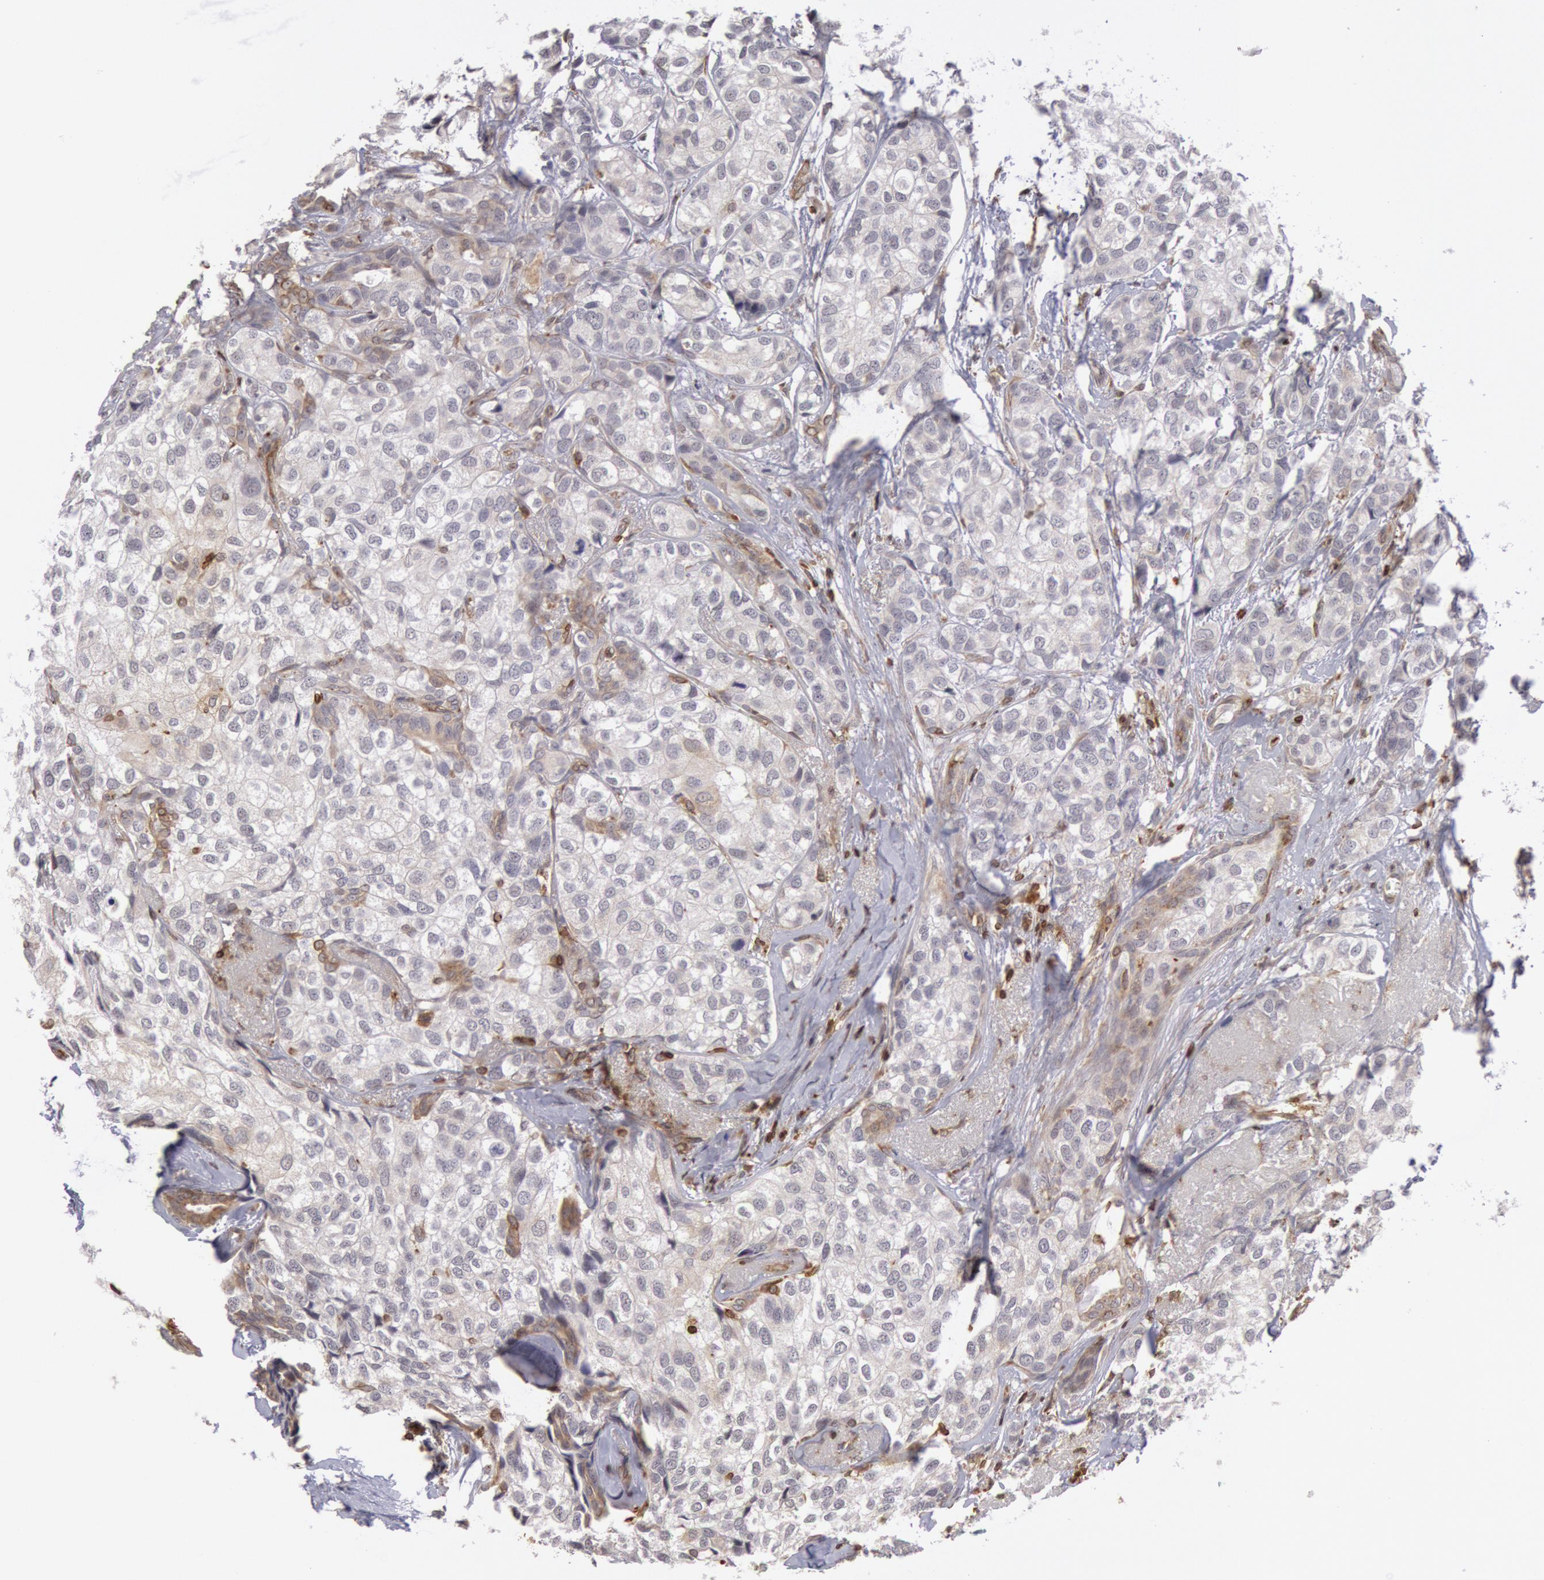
{"staining": {"intensity": "negative", "quantity": "none", "location": "none"}, "tissue": "breast cancer", "cell_type": "Tumor cells", "image_type": "cancer", "snomed": [{"axis": "morphology", "description": "Duct carcinoma"}, {"axis": "topography", "description": "Breast"}], "caption": "Photomicrograph shows no protein expression in tumor cells of breast intraductal carcinoma tissue. Brightfield microscopy of immunohistochemistry (IHC) stained with DAB (3,3'-diaminobenzidine) (brown) and hematoxylin (blue), captured at high magnification.", "gene": "TAP2", "patient": {"sex": "female", "age": 68}}